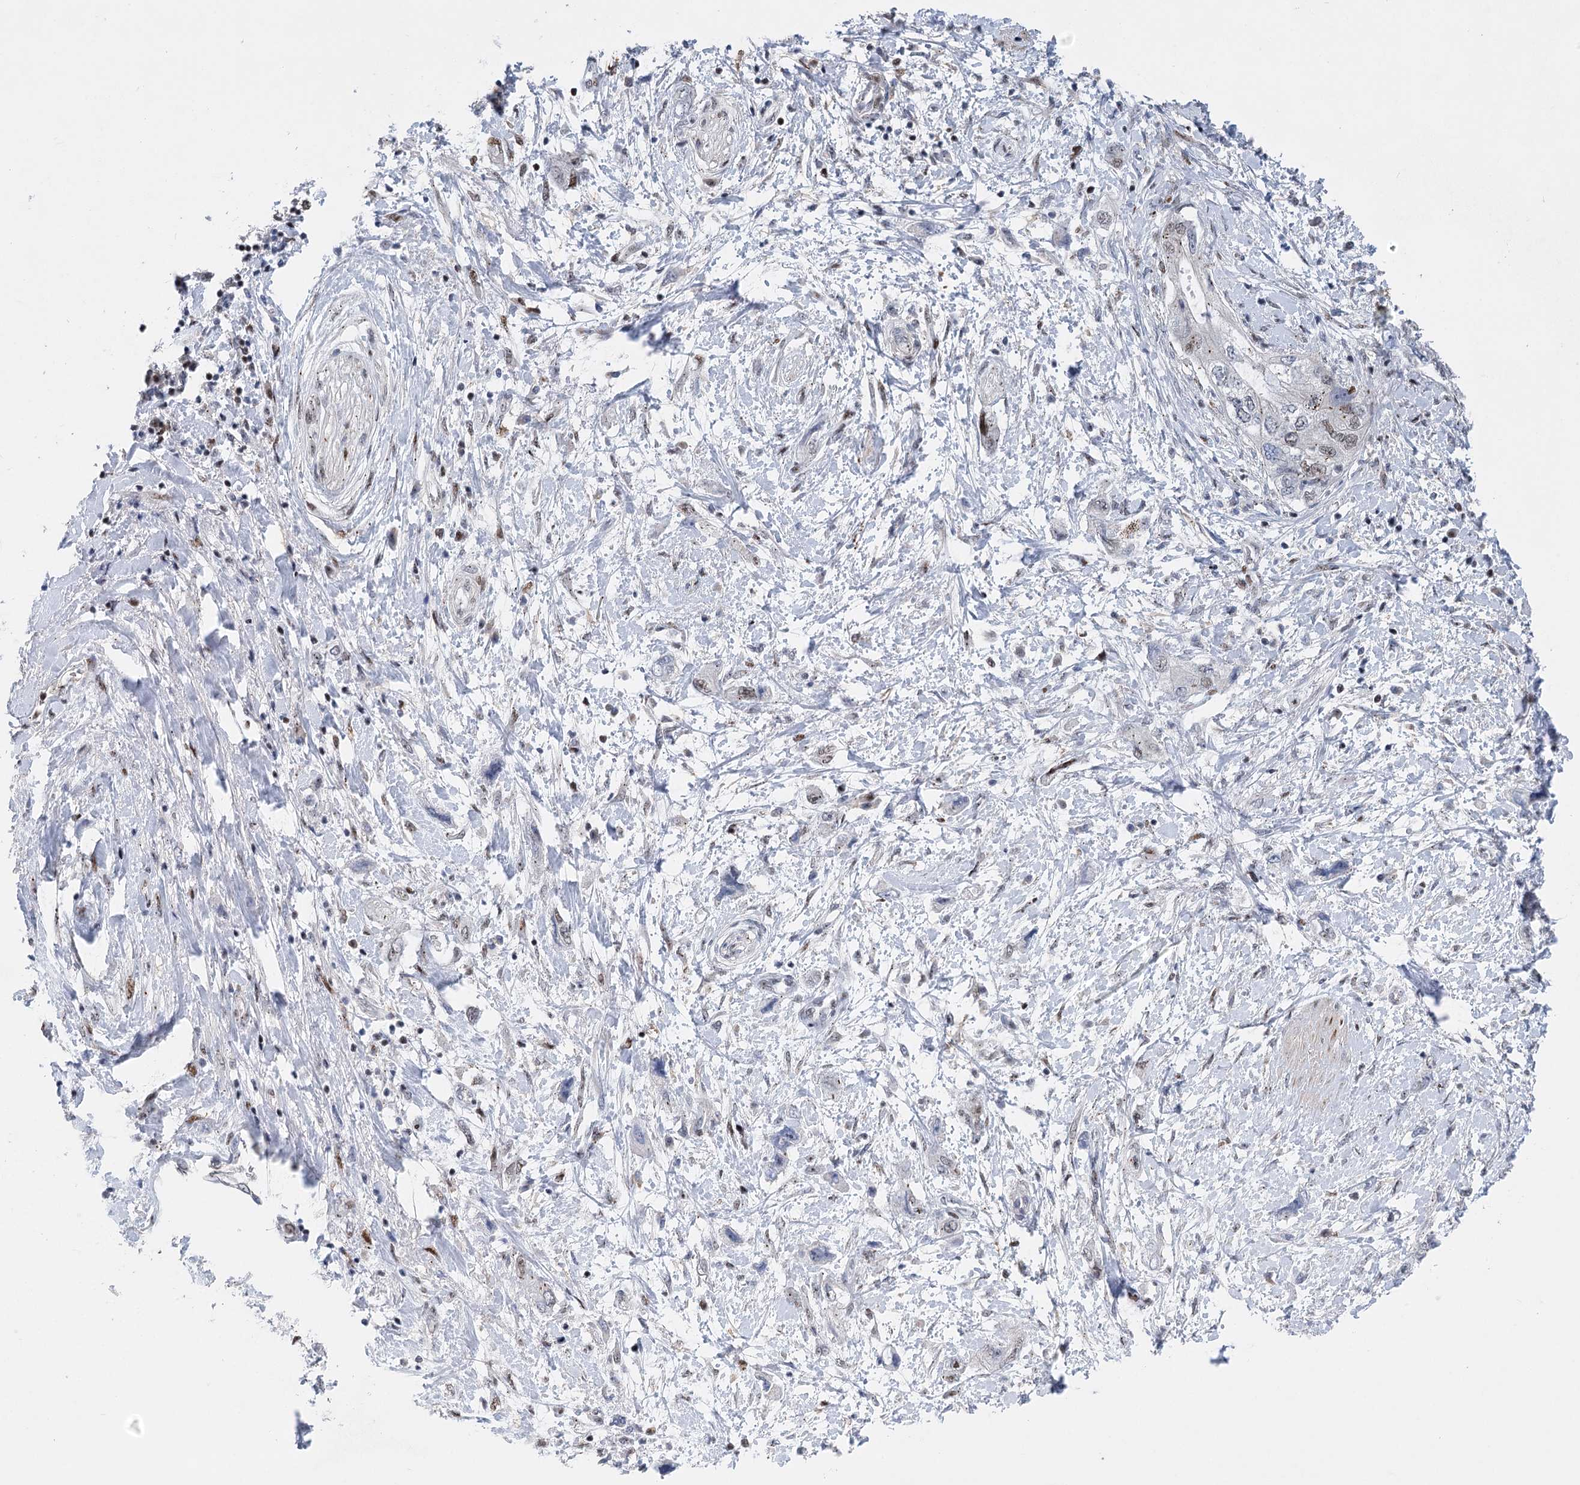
{"staining": {"intensity": "weak", "quantity": "<25%", "location": "nuclear"}, "tissue": "pancreatic cancer", "cell_type": "Tumor cells", "image_type": "cancer", "snomed": [{"axis": "morphology", "description": "Adenocarcinoma, NOS"}, {"axis": "topography", "description": "Pancreas"}], "caption": "The image demonstrates no staining of tumor cells in pancreatic cancer.", "gene": "CAMTA1", "patient": {"sex": "female", "age": 73}}